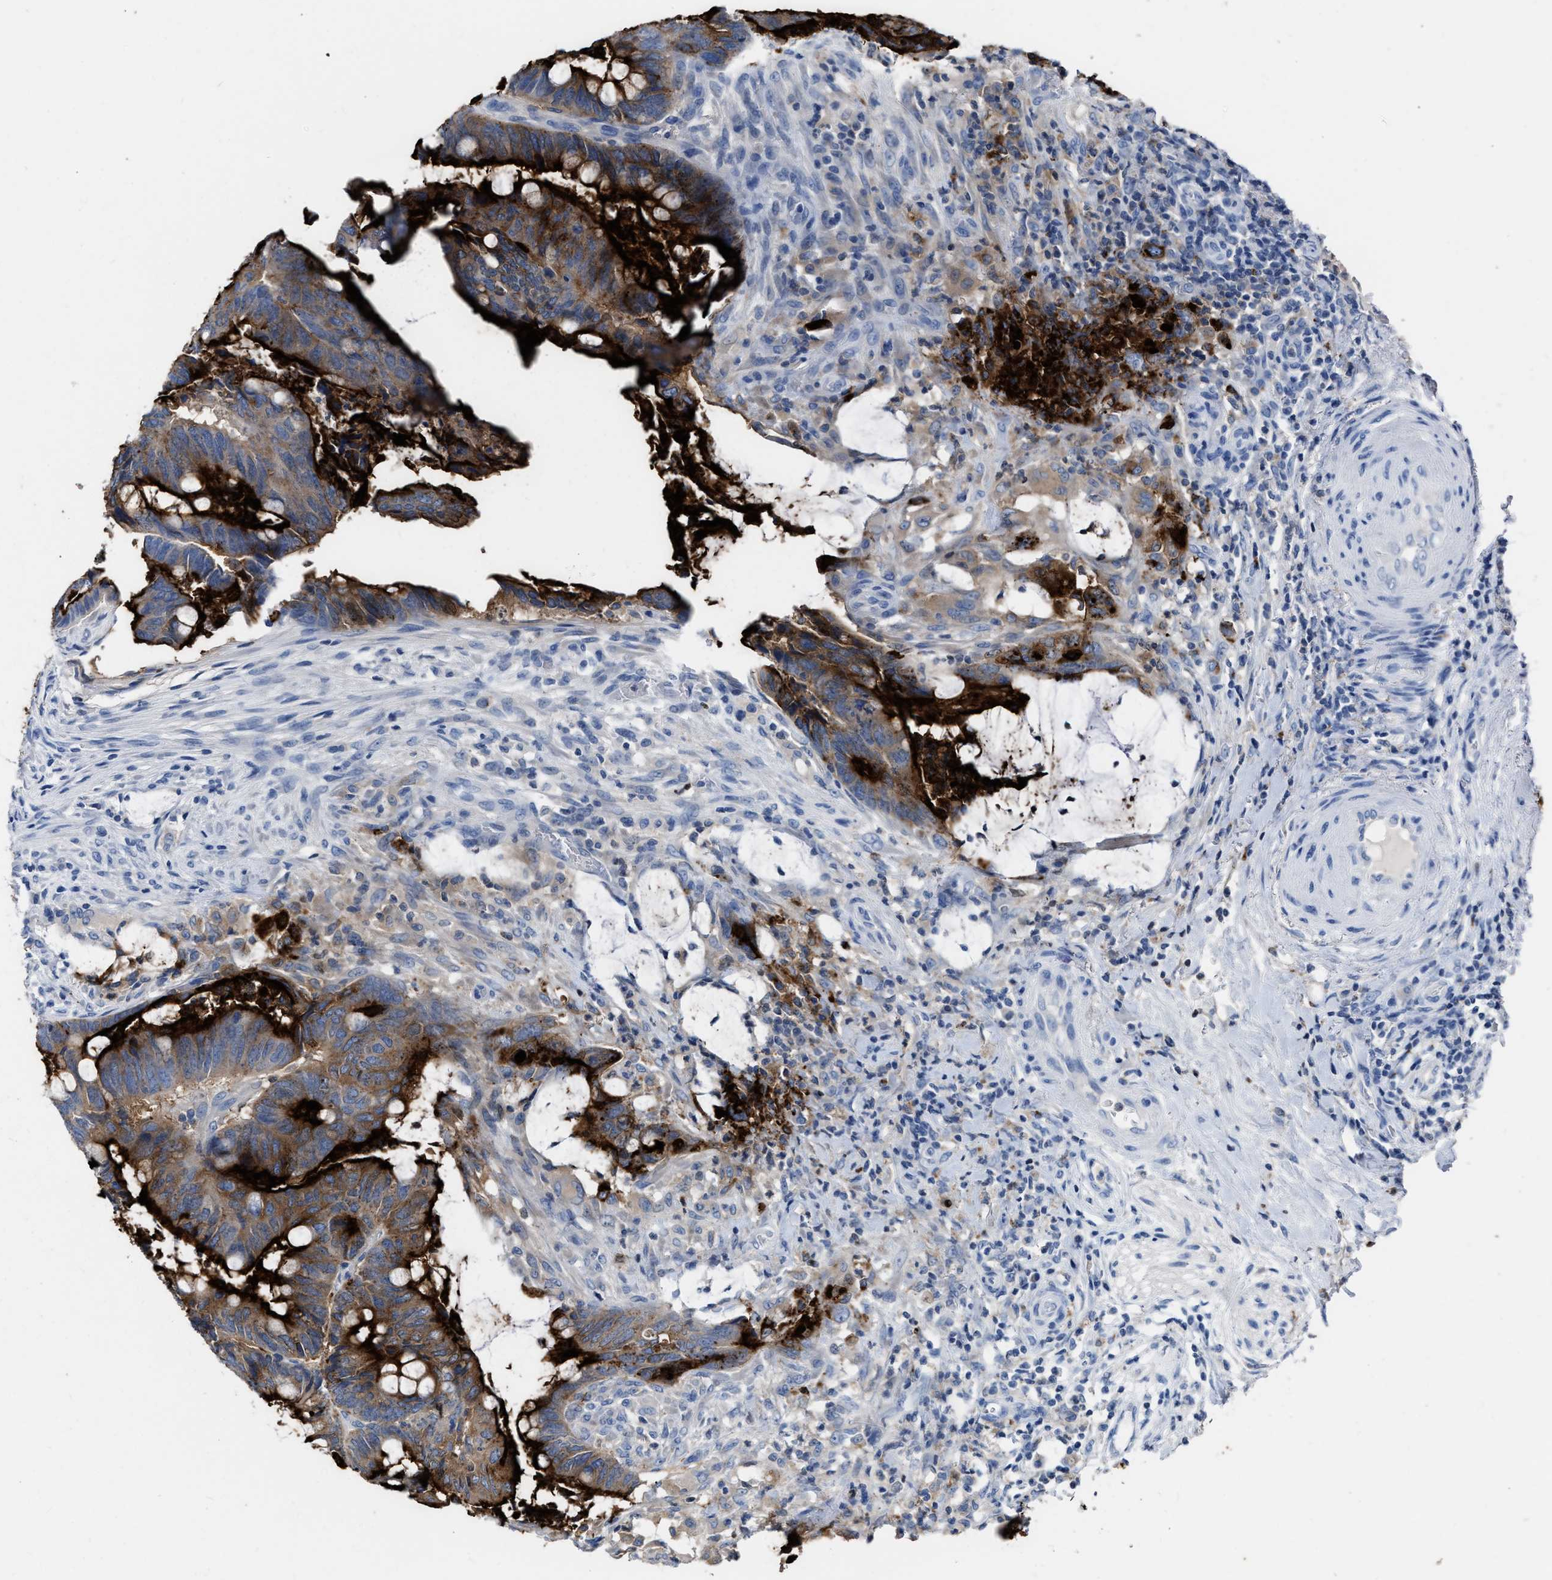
{"staining": {"intensity": "strong", "quantity": ">75%", "location": "cytoplasmic/membranous"}, "tissue": "colorectal cancer", "cell_type": "Tumor cells", "image_type": "cancer", "snomed": [{"axis": "morphology", "description": "Normal tissue, NOS"}, {"axis": "morphology", "description": "Adenocarcinoma, NOS"}, {"axis": "topography", "description": "Rectum"}, {"axis": "topography", "description": "Peripheral nerve tissue"}], "caption": "Tumor cells show strong cytoplasmic/membranous expression in approximately >75% of cells in adenocarcinoma (colorectal).", "gene": "CEACAM5", "patient": {"sex": "male", "age": 92}}